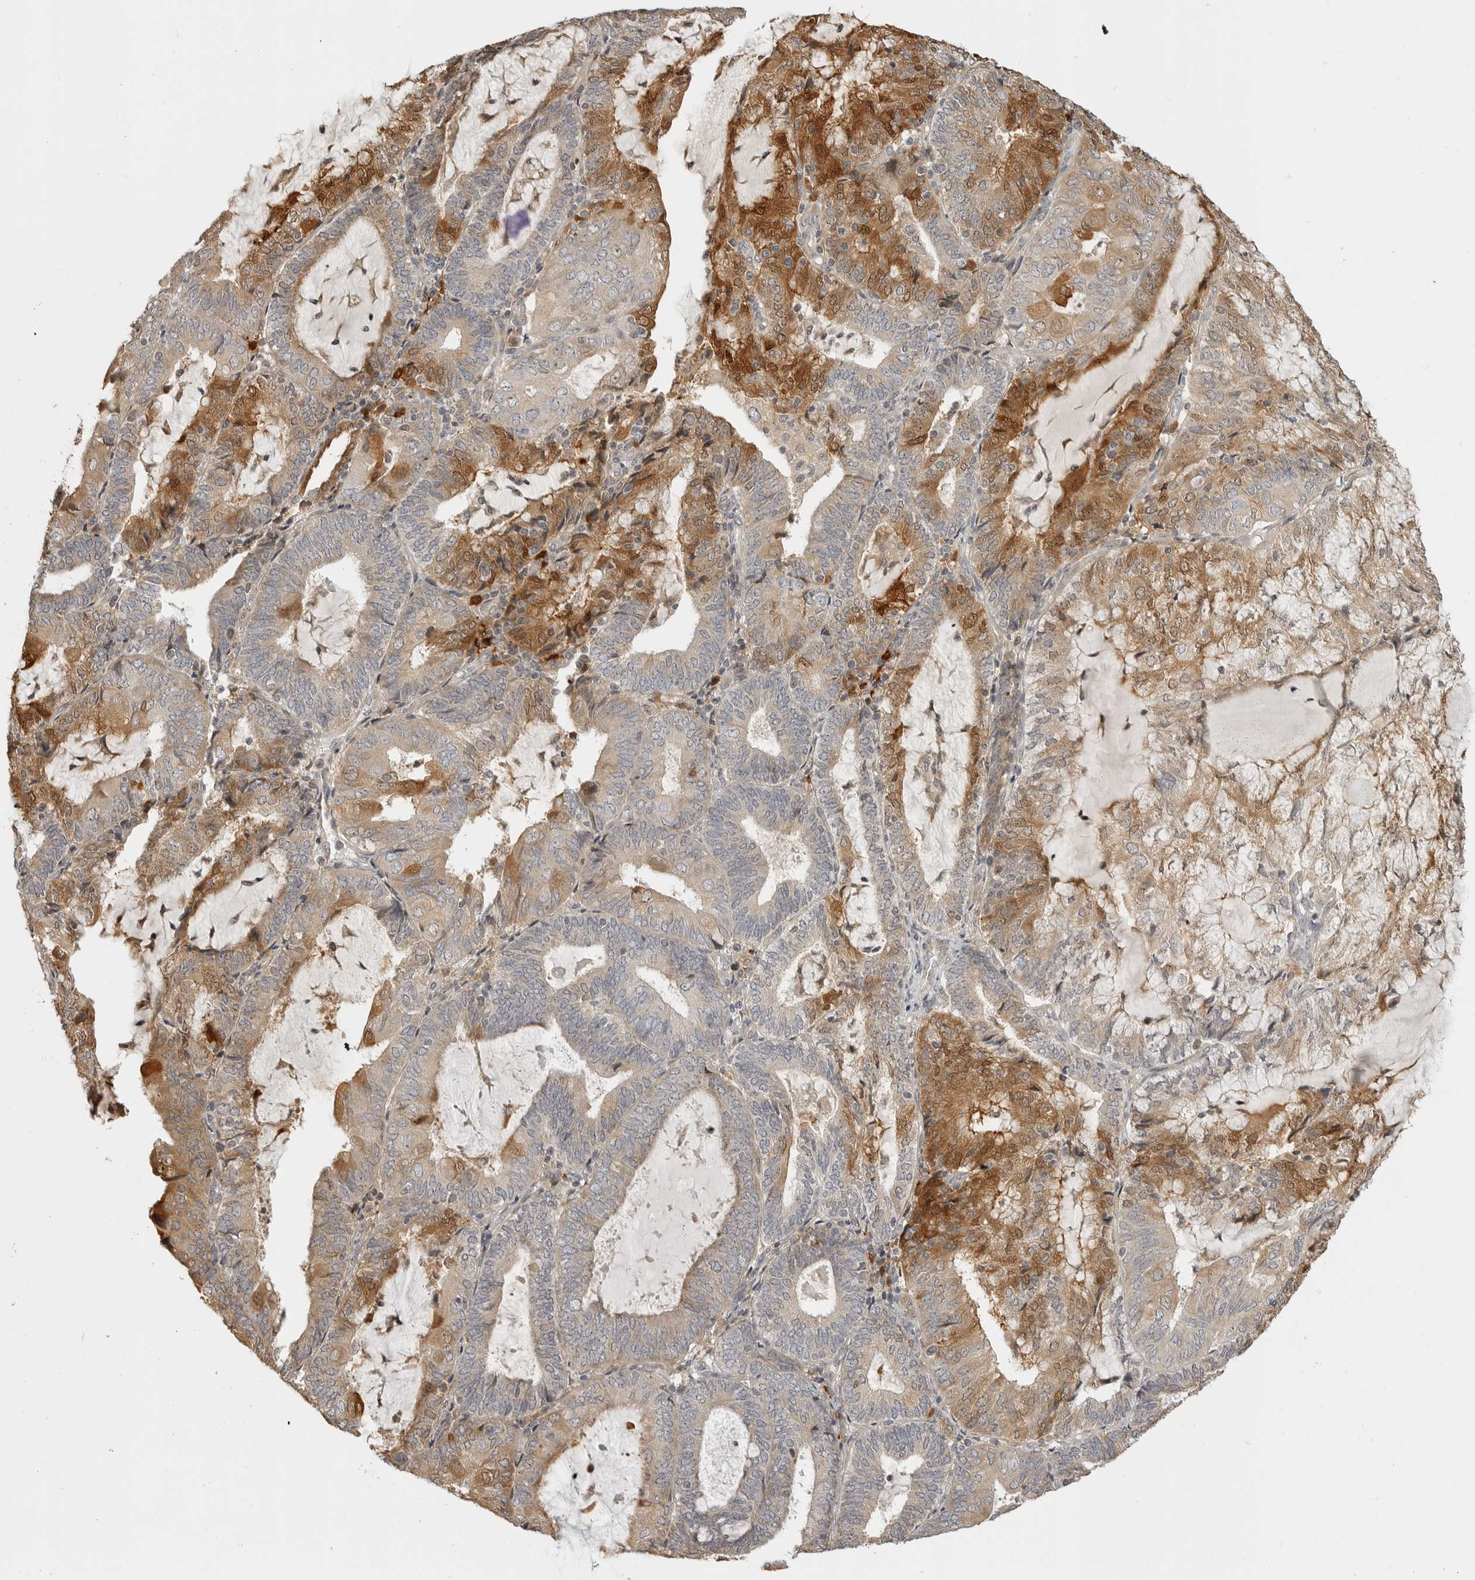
{"staining": {"intensity": "moderate", "quantity": "25%-75%", "location": "cytoplasmic/membranous"}, "tissue": "endometrial cancer", "cell_type": "Tumor cells", "image_type": "cancer", "snomed": [{"axis": "morphology", "description": "Adenocarcinoma, NOS"}, {"axis": "topography", "description": "Endometrium"}], "caption": "DAB immunohistochemical staining of adenocarcinoma (endometrial) exhibits moderate cytoplasmic/membranous protein expression in approximately 25%-75% of tumor cells. Using DAB (3,3'-diaminobenzidine) (brown) and hematoxylin (blue) stains, captured at high magnification using brightfield microscopy.", "gene": "IDO1", "patient": {"sex": "female", "age": 81}}